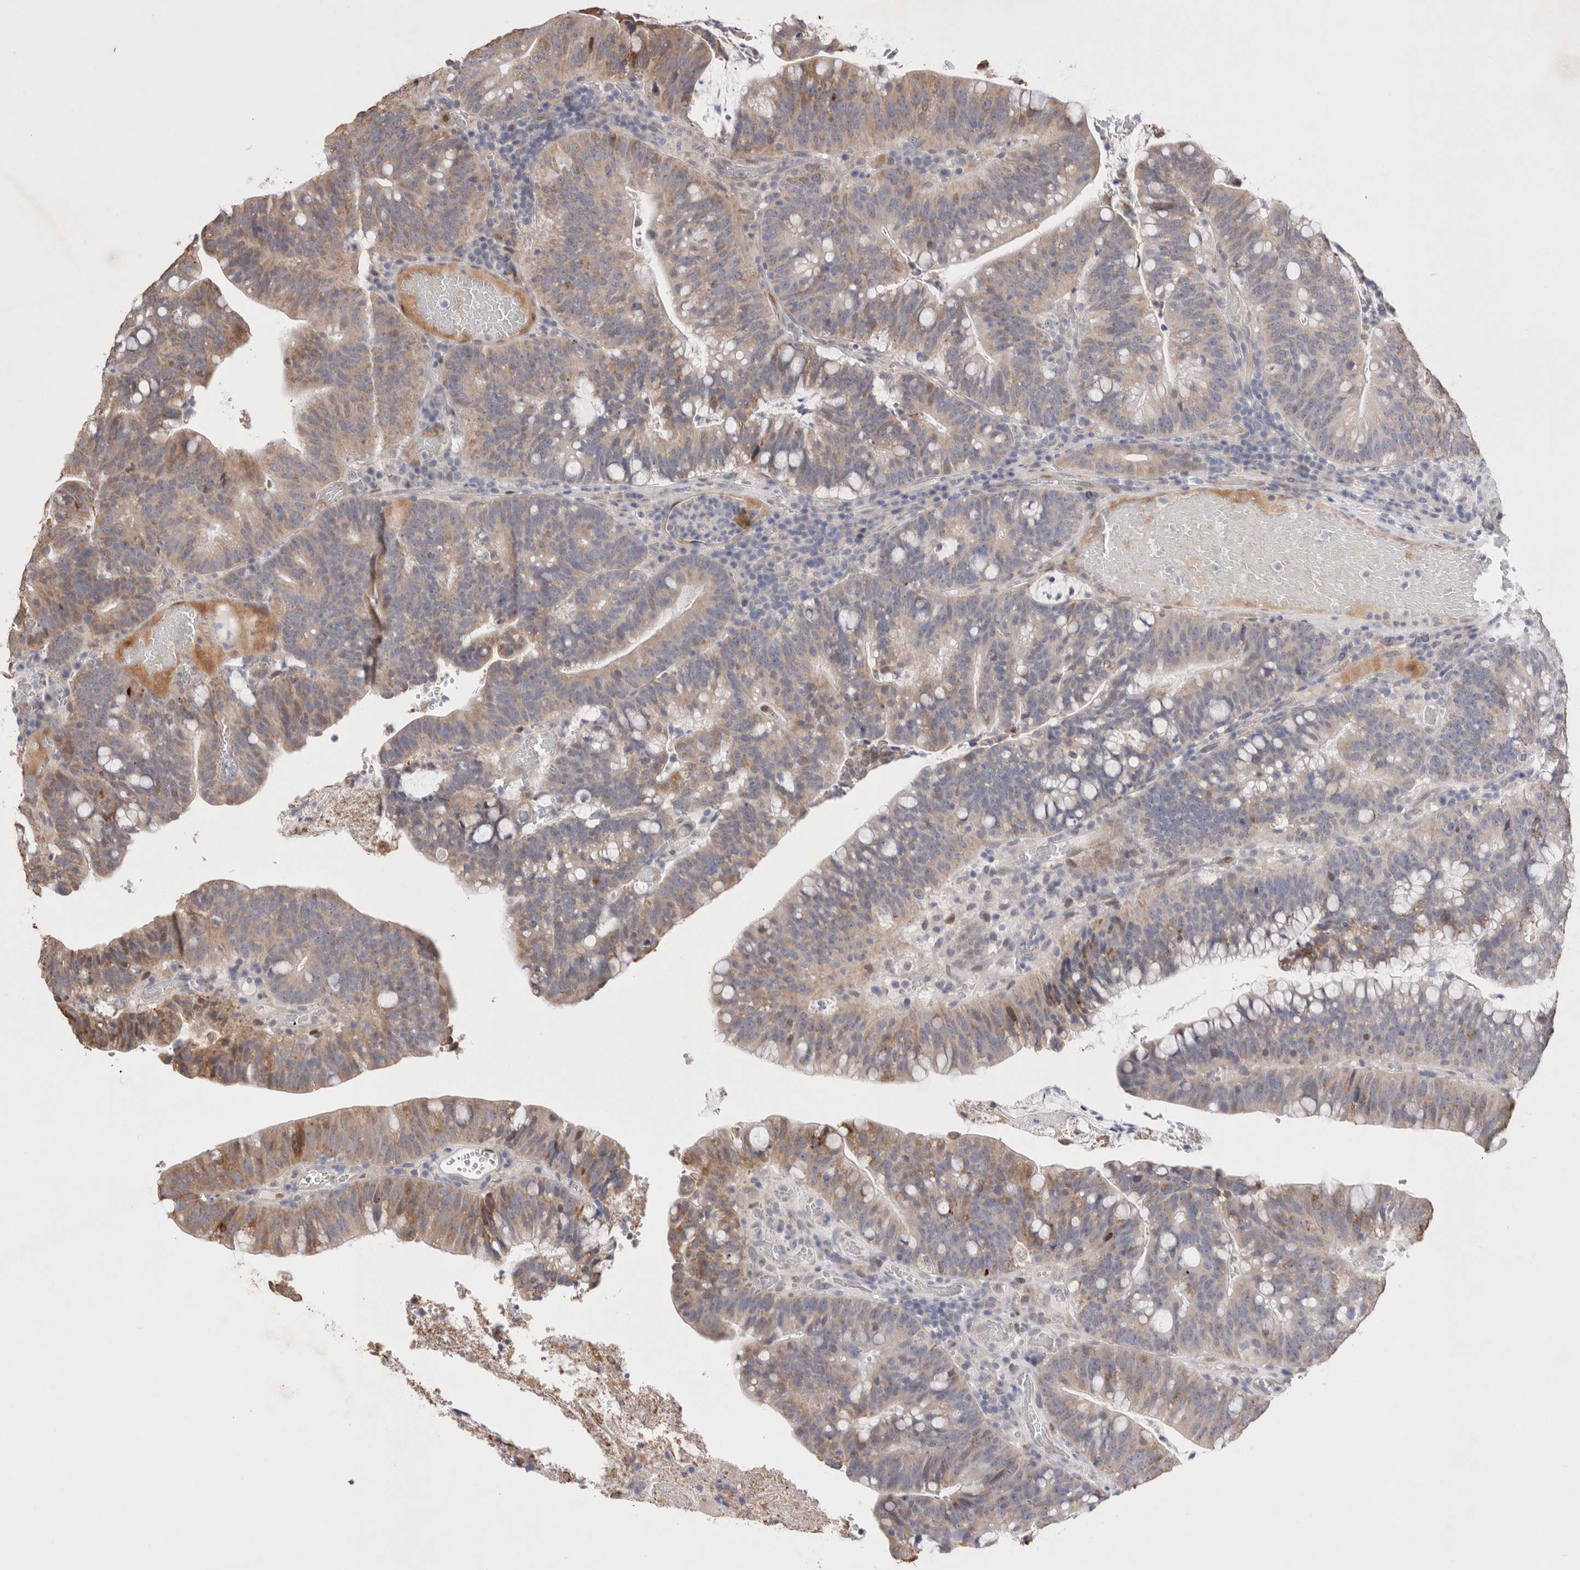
{"staining": {"intensity": "weak", "quantity": ">75%", "location": "cytoplasmic/membranous"}, "tissue": "colorectal cancer", "cell_type": "Tumor cells", "image_type": "cancer", "snomed": [{"axis": "morphology", "description": "Adenocarcinoma, NOS"}, {"axis": "topography", "description": "Colon"}], "caption": "Approximately >75% of tumor cells in human colorectal cancer display weak cytoplasmic/membranous protein expression as visualized by brown immunohistochemical staining.", "gene": "GIMAP6", "patient": {"sex": "female", "age": 66}}